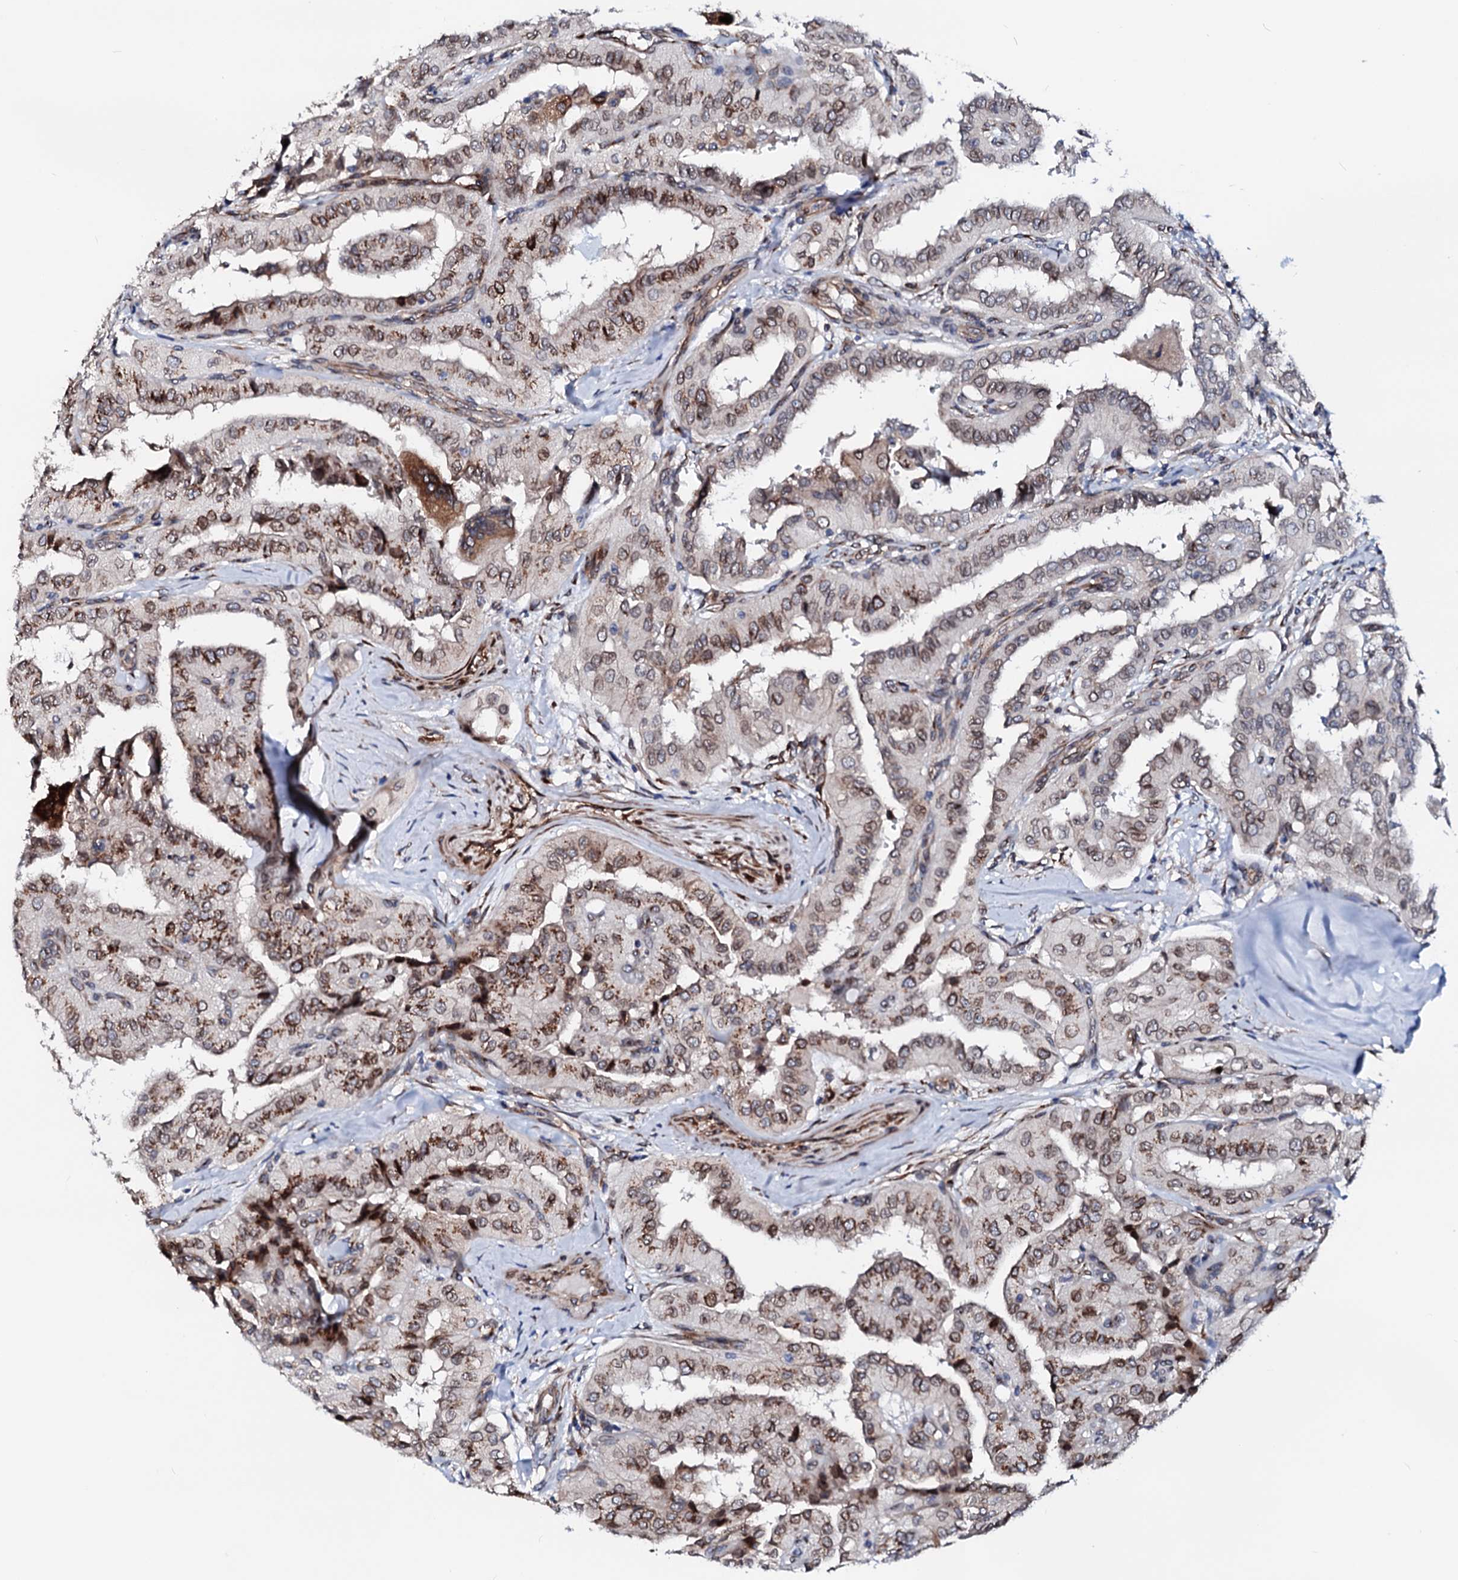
{"staining": {"intensity": "moderate", "quantity": "25%-75%", "location": "cytoplasmic/membranous,nuclear"}, "tissue": "thyroid cancer", "cell_type": "Tumor cells", "image_type": "cancer", "snomed": [{"axis": "morphology", "description": "Papillary adenocarcinoma, NOS"}, {"axis": "topography", "description": "Thyroid gland"}], "caption": "DAB immunohistochemical staining of human thyroid papillary adenocarcinoma exhibits moderate cytoplasmic/membranous and nuclear protein expression in approximately 25%-75% of tumor cells.", "gene": "TMCO3", "patient": {"sex": "female", "age": 59}}